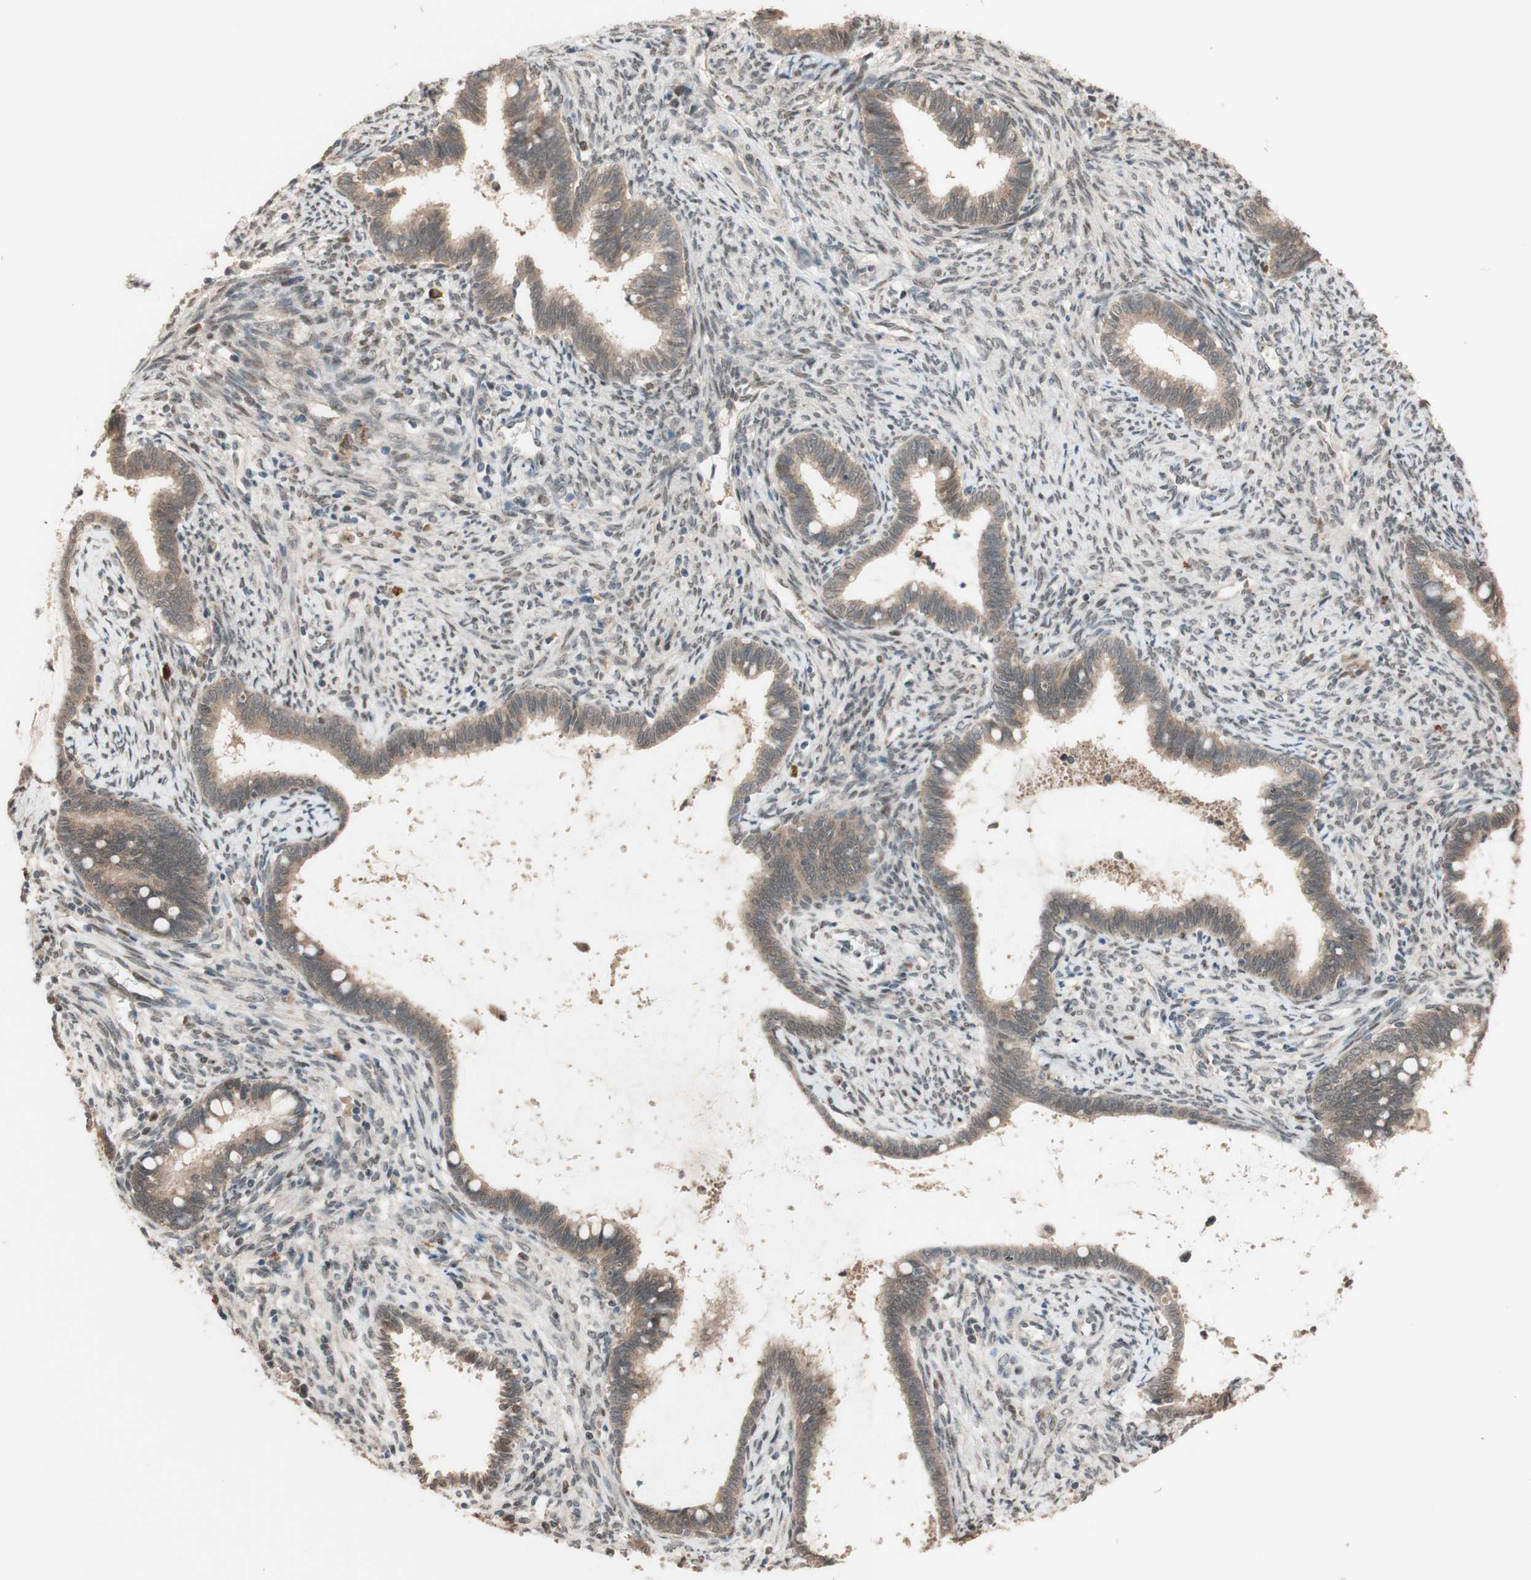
{"staining": {"intensity": "moderate", "quantity": ">75%", "location": "cytoplasmic/membranous"}, "tissue": "cervical cancer", "cell_type": "Tumor cells", "image_type": "cancer", "snomed": [{"axis": "morphology", "description": "Adenocarcinoma, NOS"}, {"axis": "topography", "description": "Cervix"}], "caption": "High-magnification brightfield microscopy of adenocarcinoma (cervical) stained with DAB (3,3'-diaminobenzidine) (brown) and counterstained with hematoxylin (blue). tumor cells exhibit moderate cytoplasmic/membranous positivity is appreciated in about>75% of cells.", "gene": "CCNC", "patient": {"sex": "female", "age": 44}}